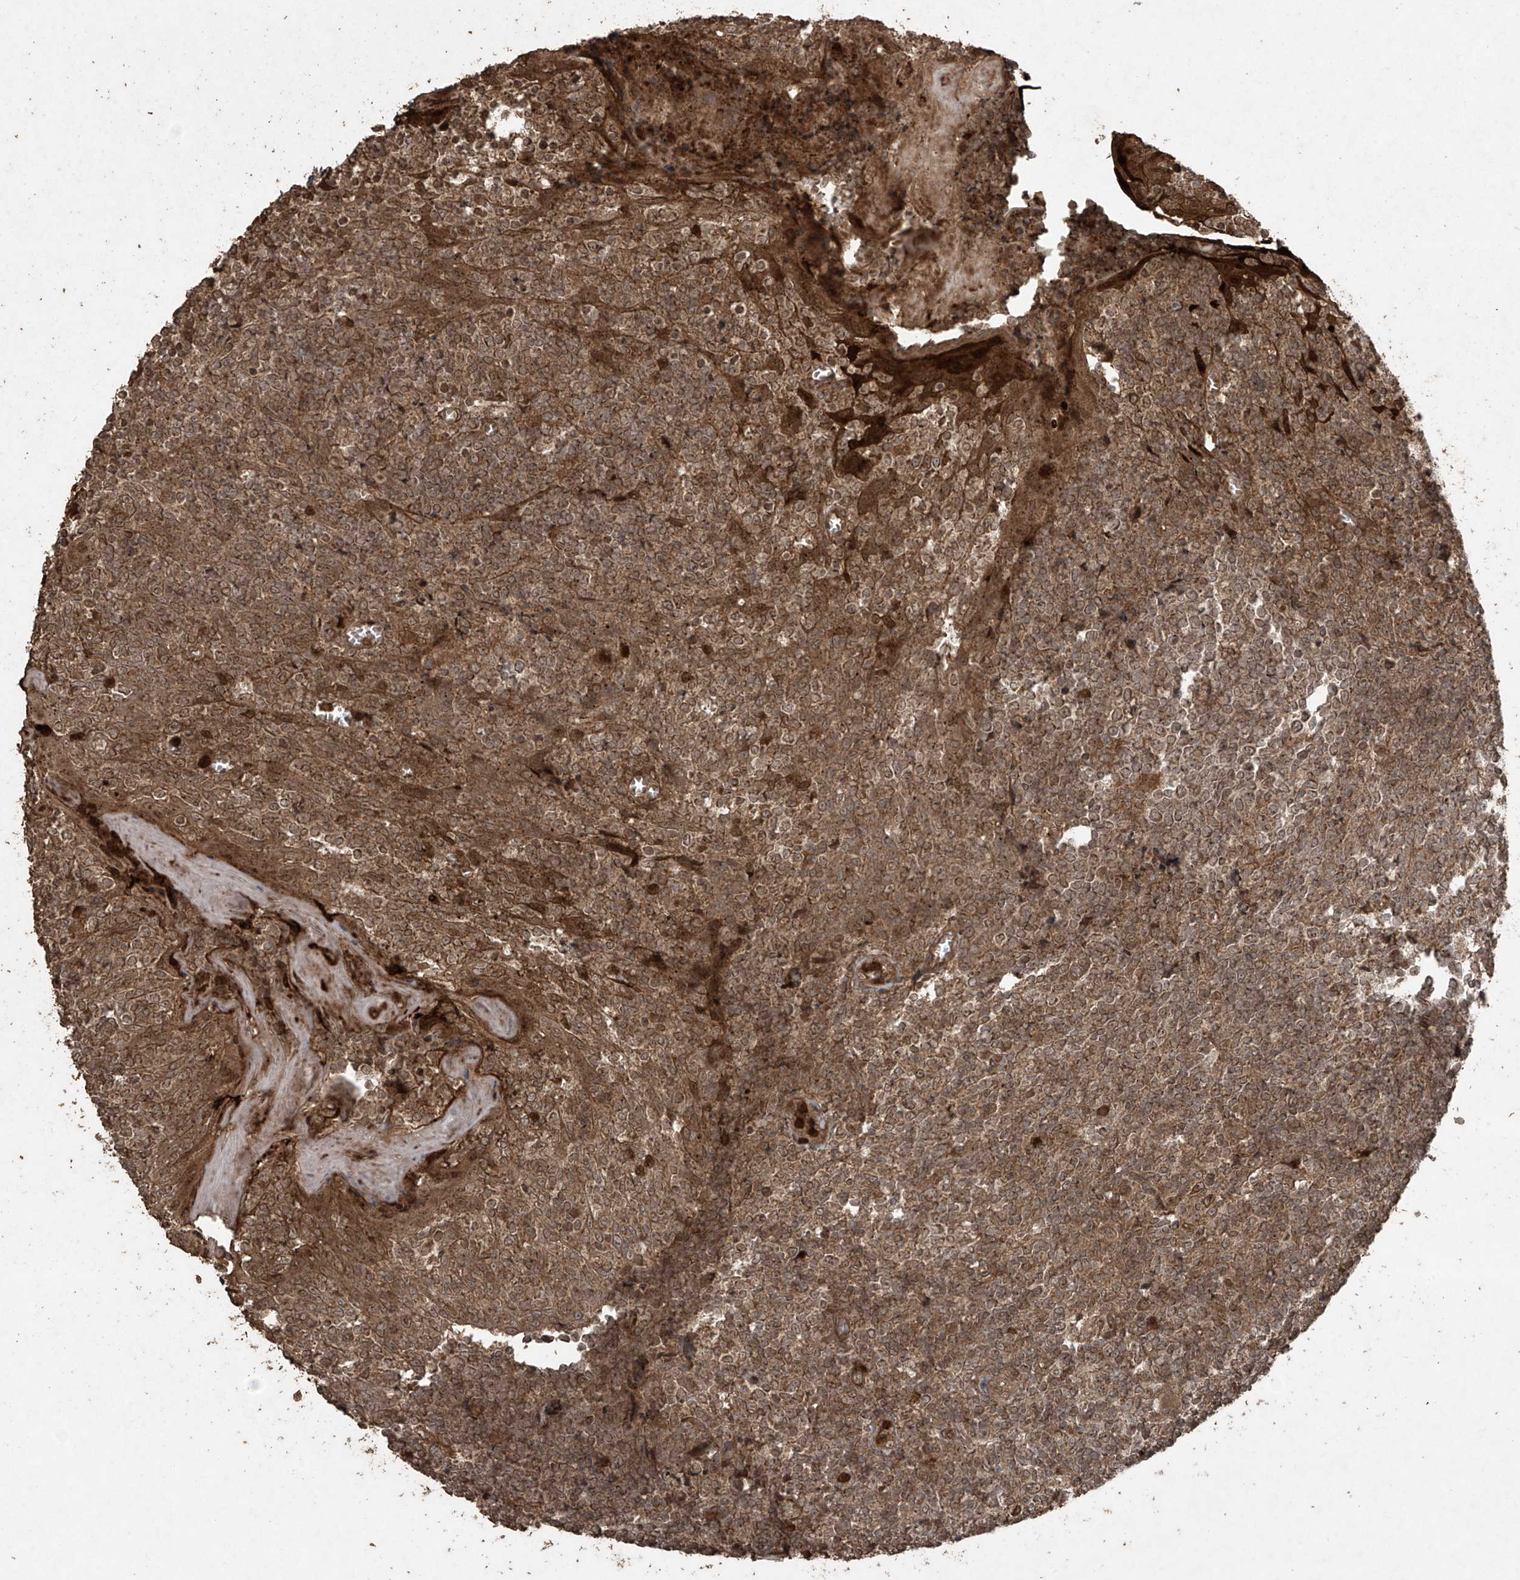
{"staining": {"intensity": "weak", "quantity": "25%-75%", "location": "cytoplasmic/membranous"}, "tissue": "tonsil", "cell_type": "Germinal center cells", "image_type": "normal", "snomed": [{"axis": "morphology", "description": "Normal tissue, NOS"}, {"axis": "topography", "description": "Tonsil"}], "caption": "IHC micrograph of benign tonsil stained for a protein (brown), which reveals low levels of weak cytoplasmic/membranous positivity in about 25%-75% of germinal center cells.", "gene": "PGPEP1", "patient": {"sex": "female", "age": 19}}